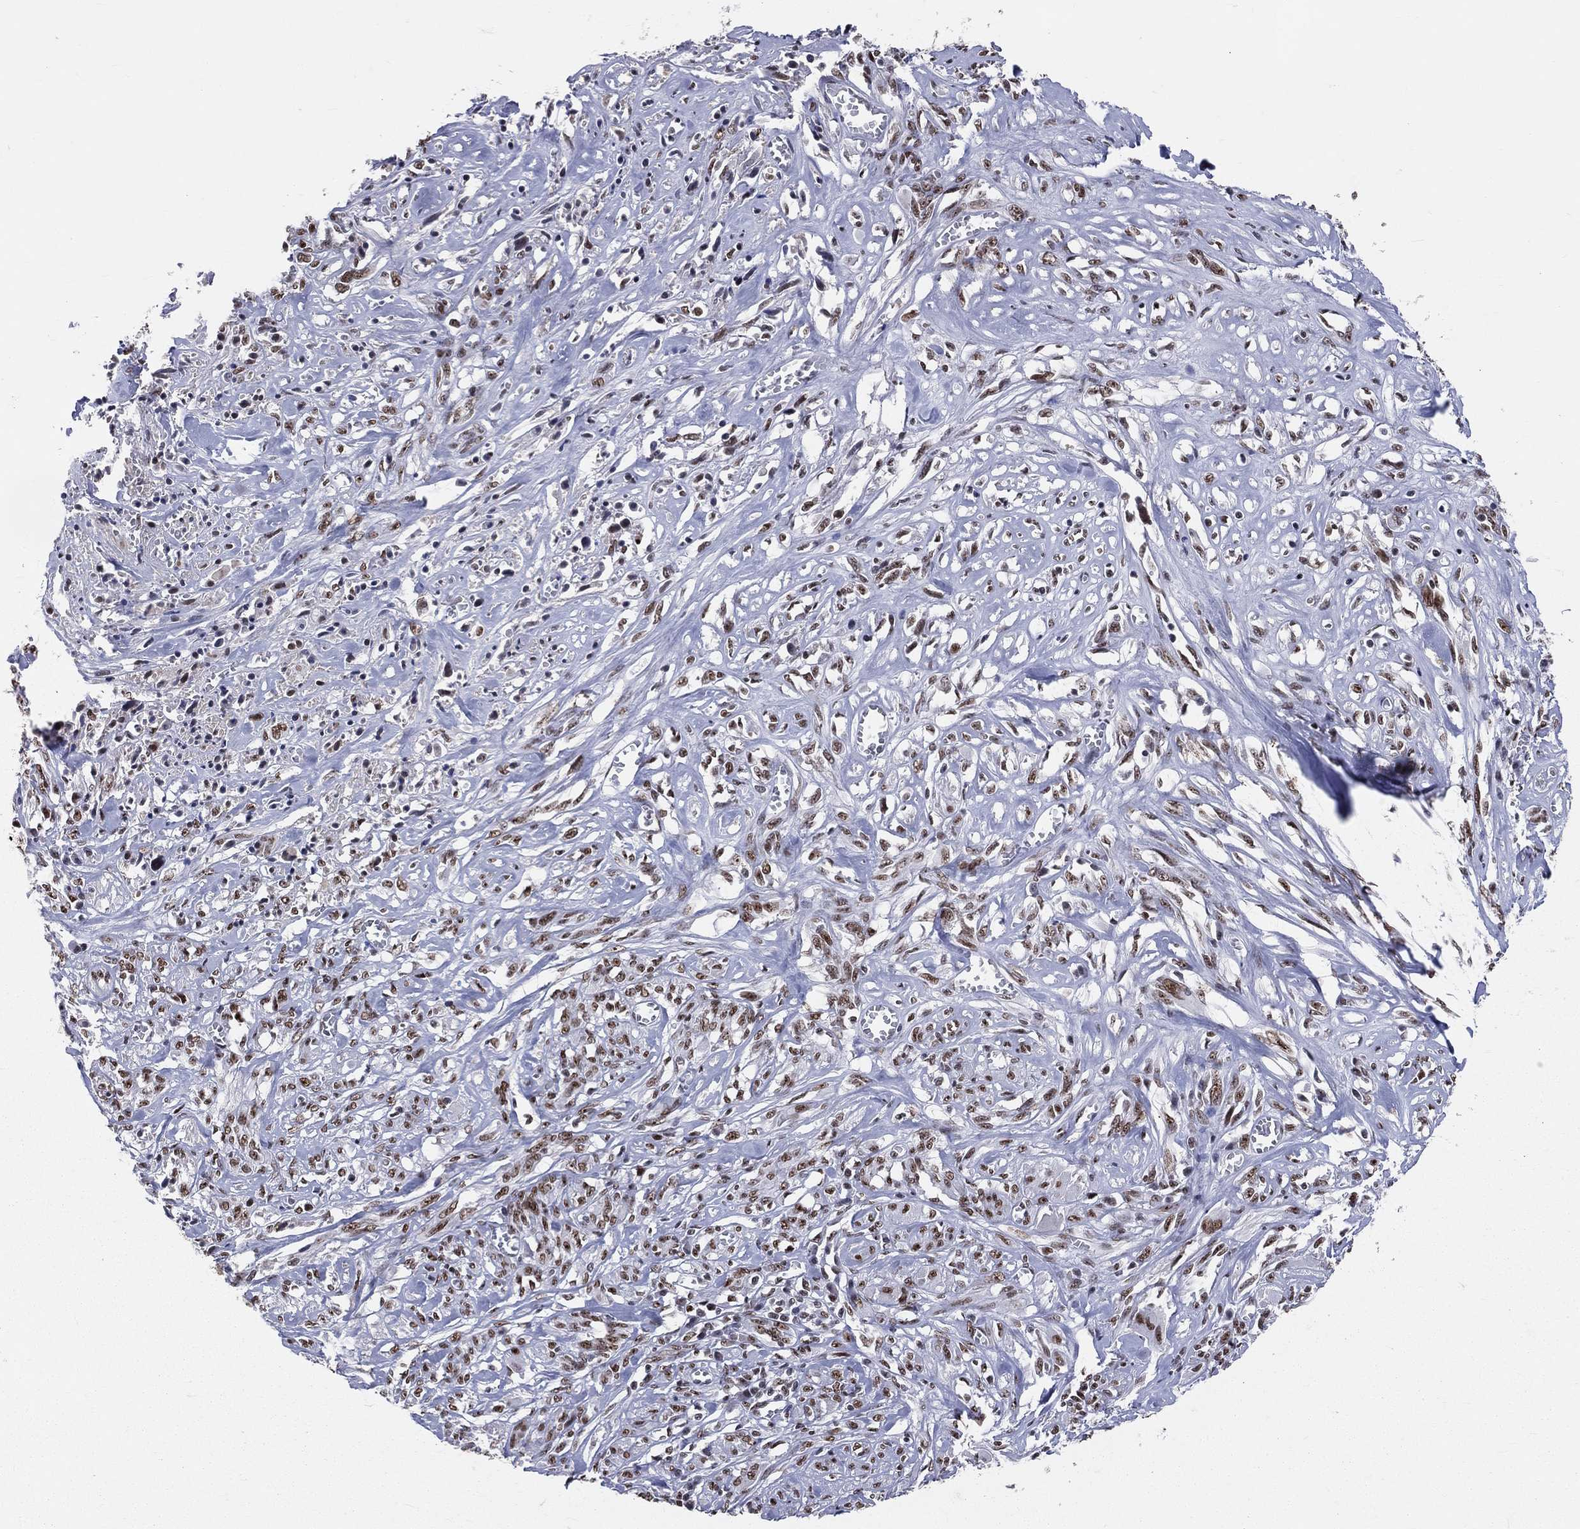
{"staining": {"intensity": "moderate", "quantity": ">75%", "location": "nuclear"}, "tissue": "melanoma", "cell_type": "Tumor cells", "image_type": "cancer", "snomed": [{"axis": "morphology", "description": "Malignant melanoma, NOS"}, {"axis": "topography", "description": "Skin"}], "caption": "Malignant melanoma stained with DAB (3,3'-diaminobenzidine) immunohistochemistry (IHC) reveals medium levels of moderate nuclear positivity in about >75% of tumor cells.", "gene": "CDK7", "patient": {"sex": "female", "age": 91}}